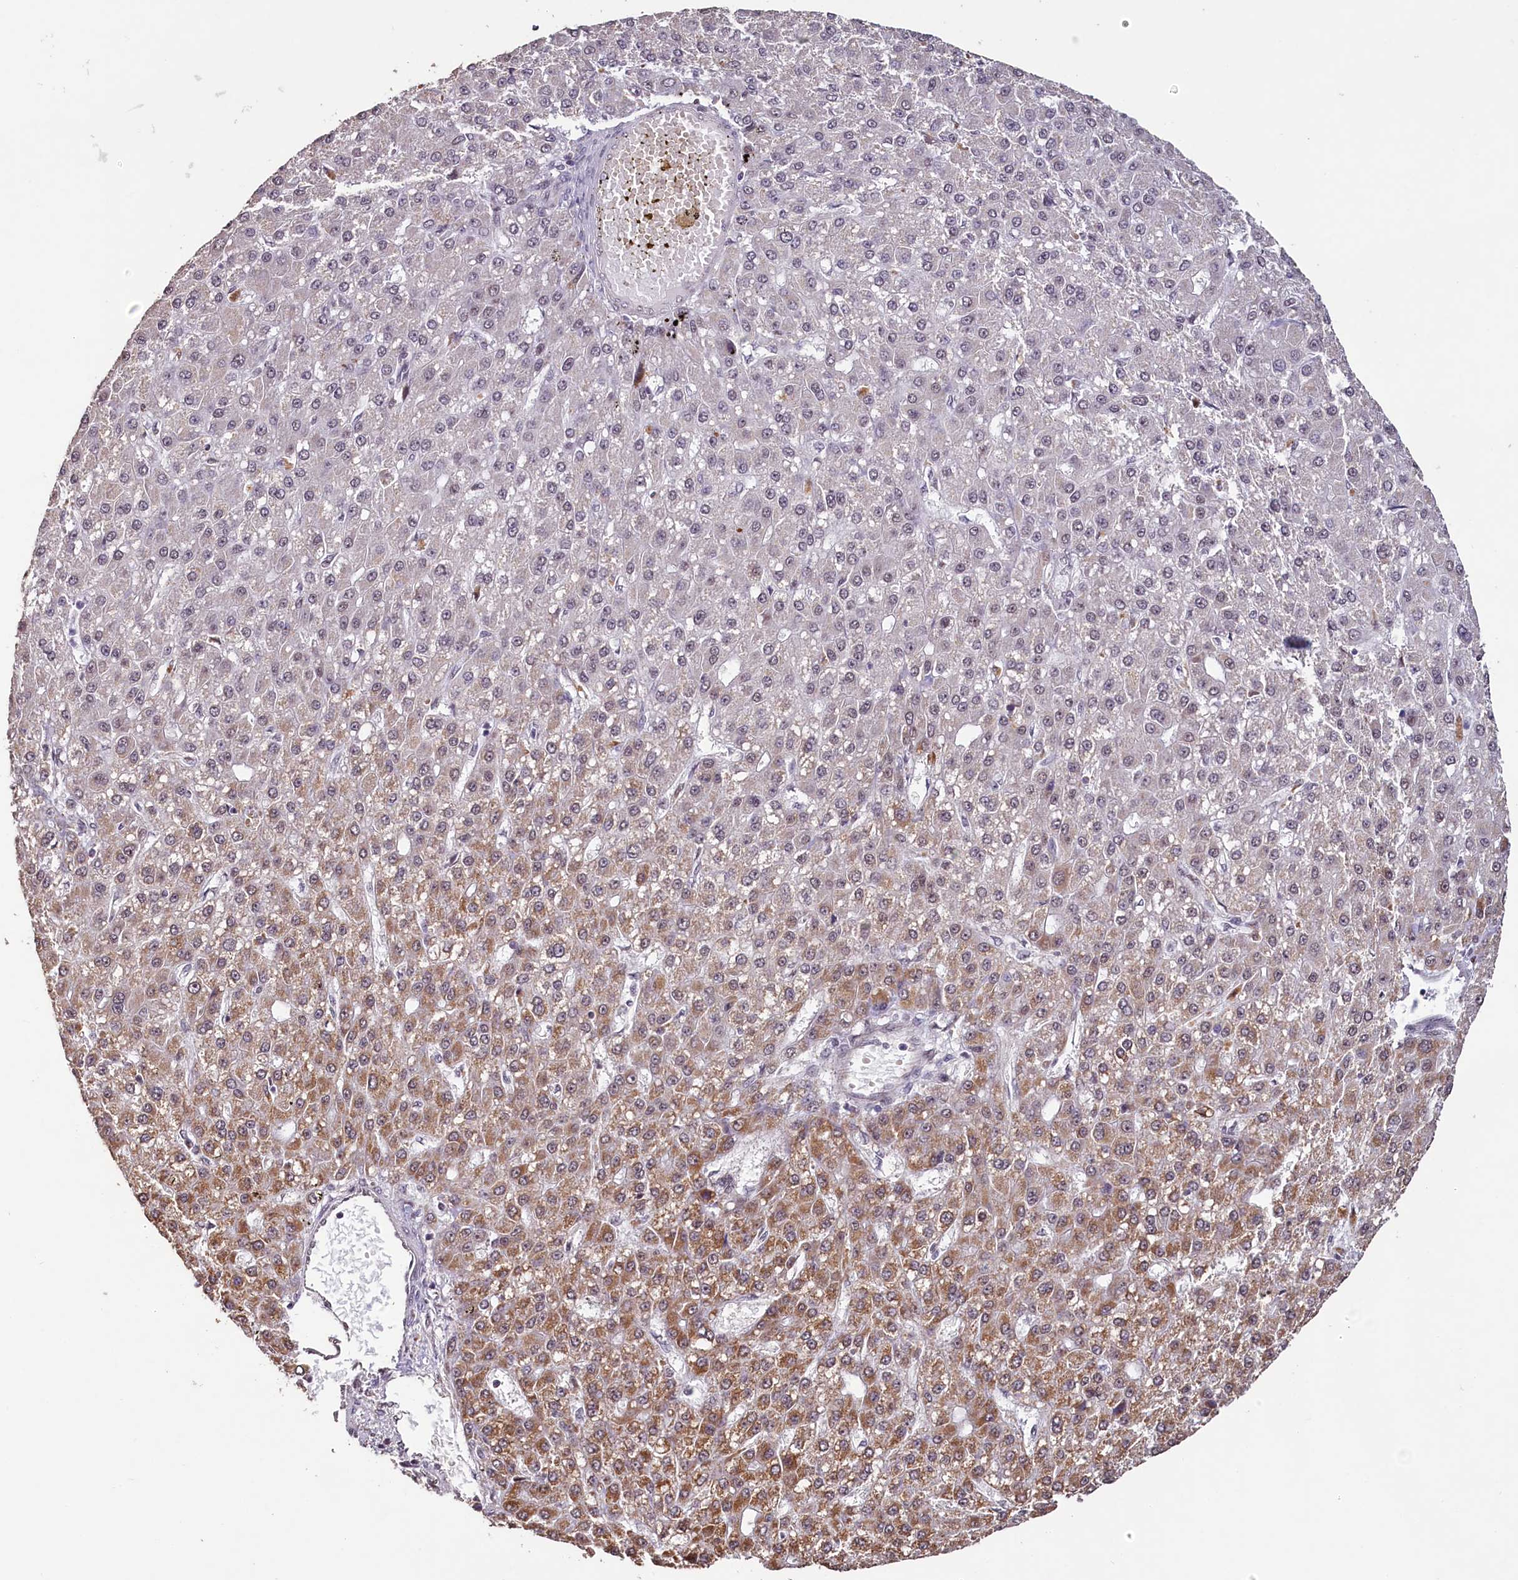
{"staining": {"intensity": "moderate", "quantity": "25%-75%", "location": "cytoplasmic/membranous"}, "tissue": "liver cancer", "cell_type": "Tumor cells", "image_type": "cancer", "snomed": [{"axis": "morphology", "description": "Carcinoma, Hepatocellular, NOS"}, {"axis": "topography", "description": "Liver"}], "caption": "Protein expression by IHC exhibits moderate cytoplasmic/membranous positivity in approximately 25%-75% of tumor cells in liver cancer.", "gene": "PDE6D", "patient": {"sex": "male", "age": 67}}